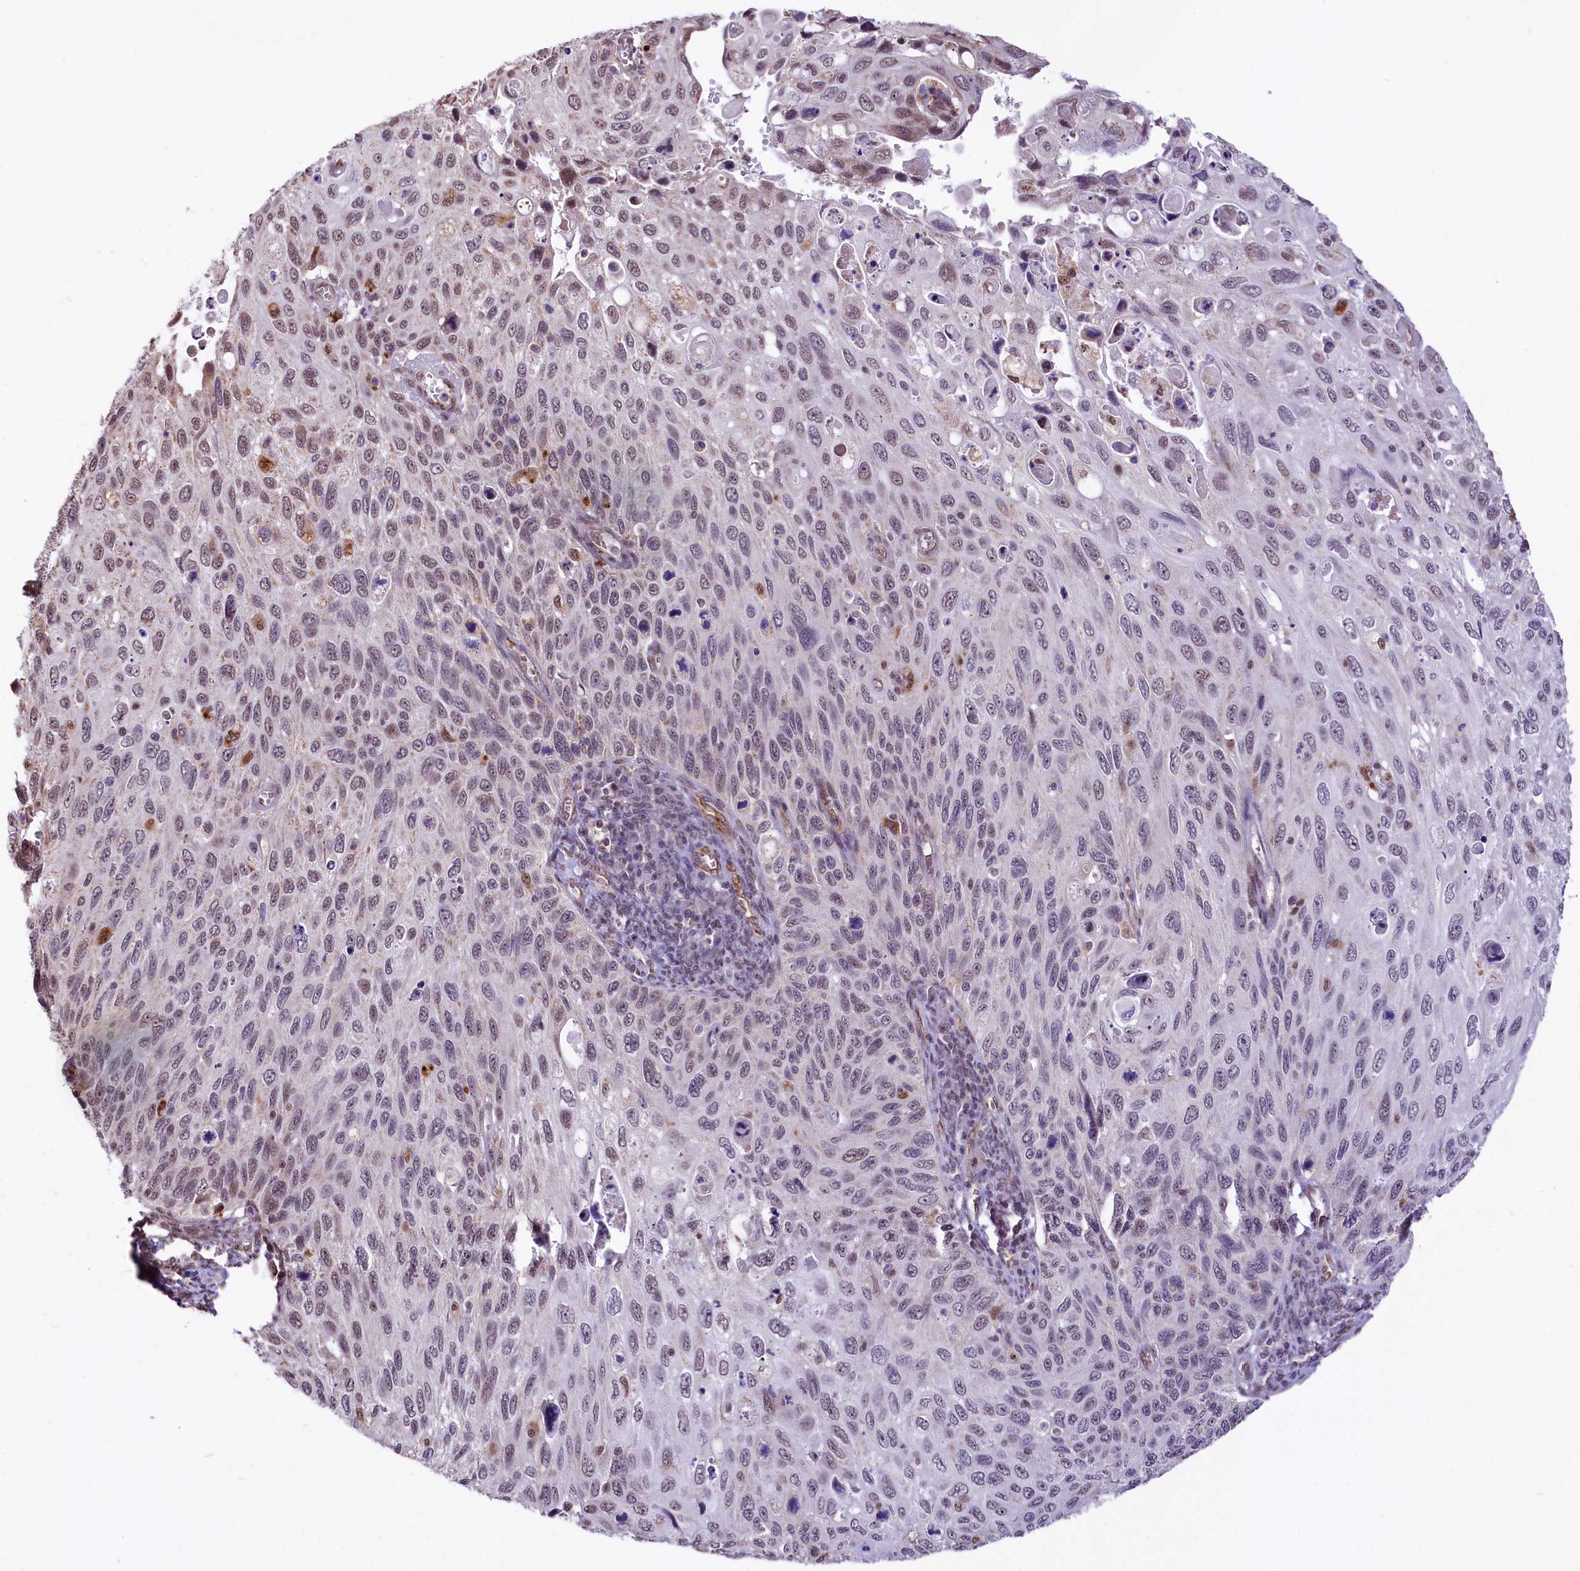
{"staining": {"intensity": "weak", "quantity": "<25%", "location": "nuclear"}, "tissue": "cervical cancer", "cell_type": "Tumor cells", "image_type": "cancer", "snomed": [{"axis": "morphology", "description": "Squamous cell carcinoma, NOS"}, {"axis": "topography", "description": "Cervix"}], "caption": "Immunohistochemical staining of squamous cell carcinoma (cervical) exhibits no significant positivity in tumor cells.", "gene": "MRPL54", "patient": {"sex": "female", "age": 70}}